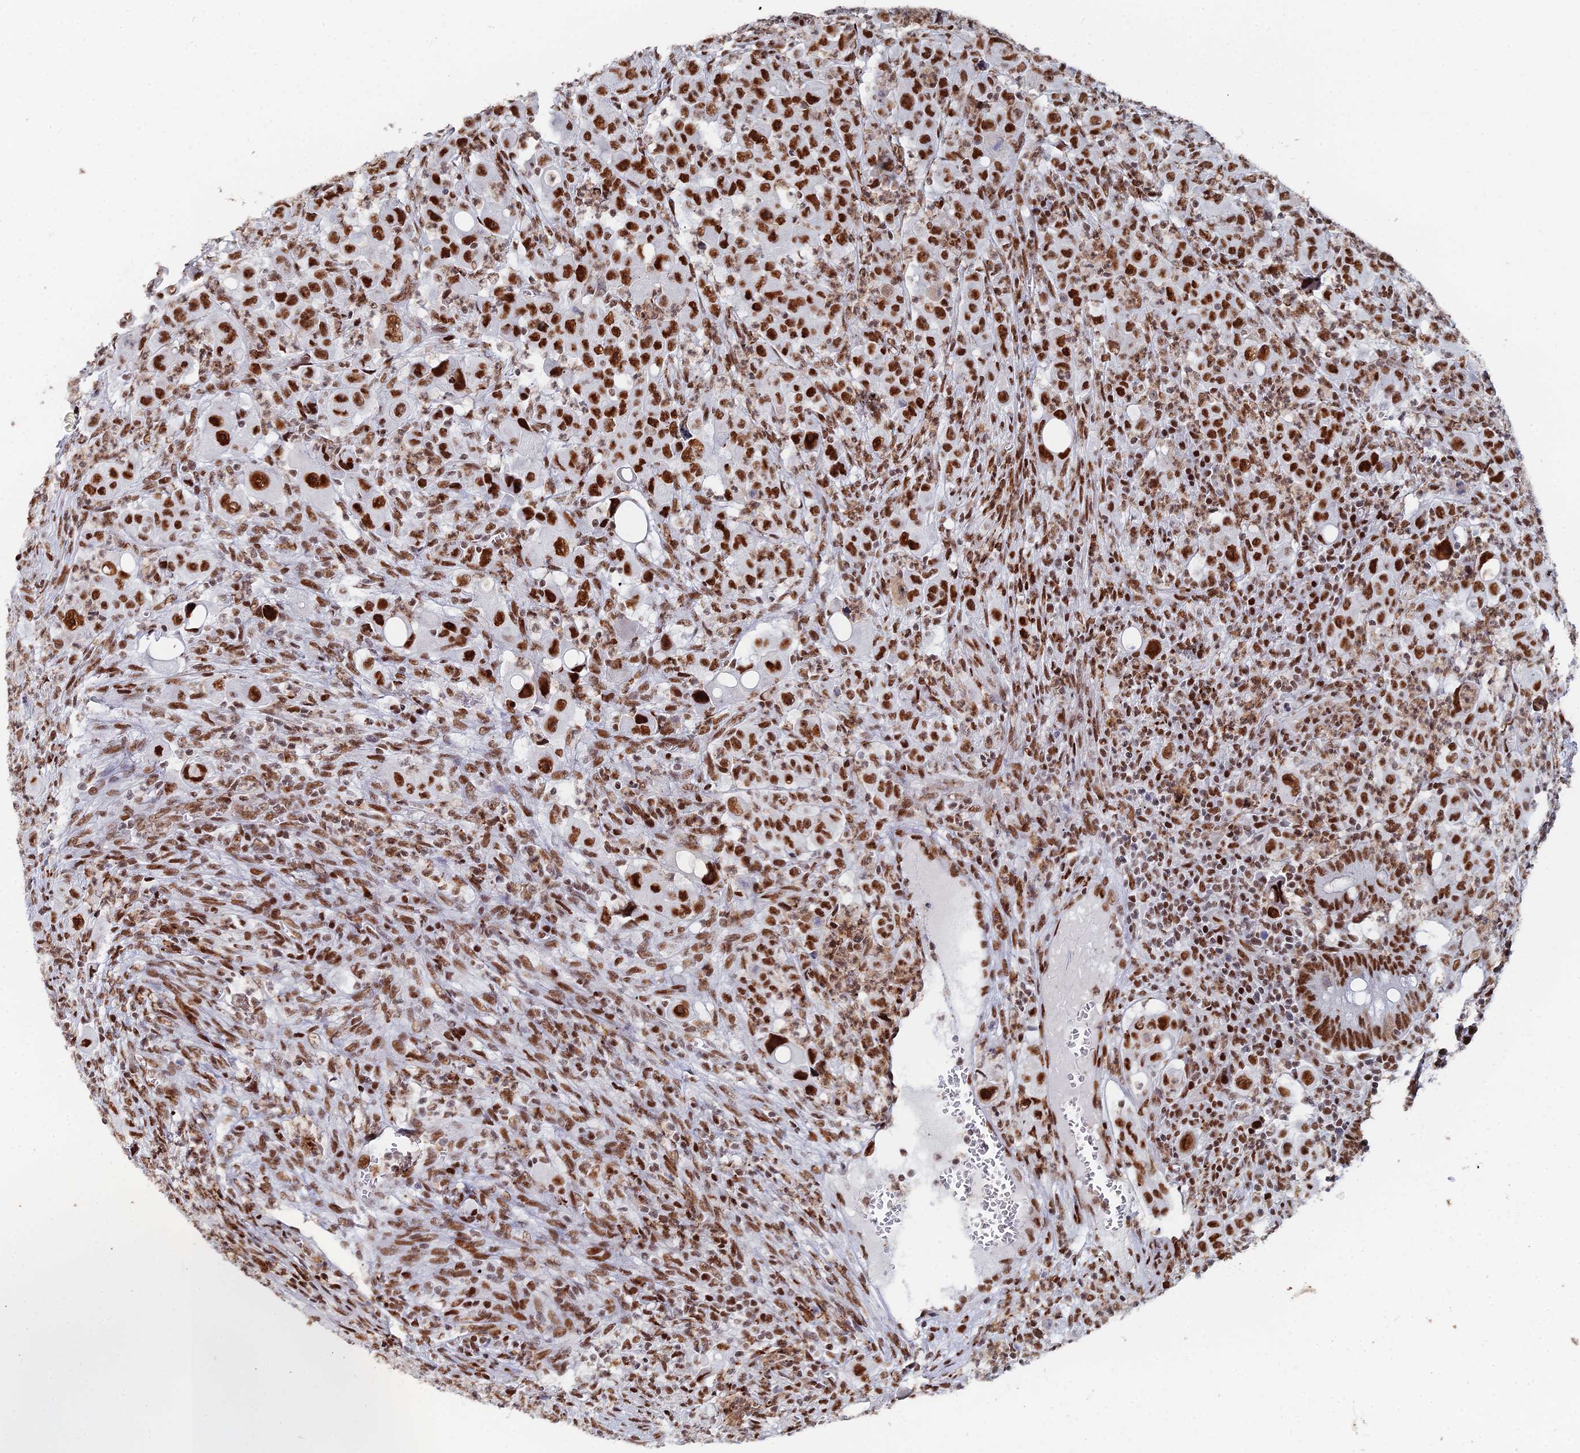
{"staining": {"intensity": "strong", "quantity": ">75%", "location": "nuclear"}, "tissue": "colorectal cancer", "cell_type": "Tumor cells", "image_type": "cancer", "snomed": [{"axis": "morphology", "description": "Adenocarcinoma, NOS"}, {"axis": "topography", "description": "Colon"}], "caption": "This is an image of immunohistochemistry (IHC) staining of adenocarcinoma (colorectal), which shows strong positivity in the nuclear of tumor cells.", "gene": "GSC2", "patient": {"sex": "male", "age": 51}}